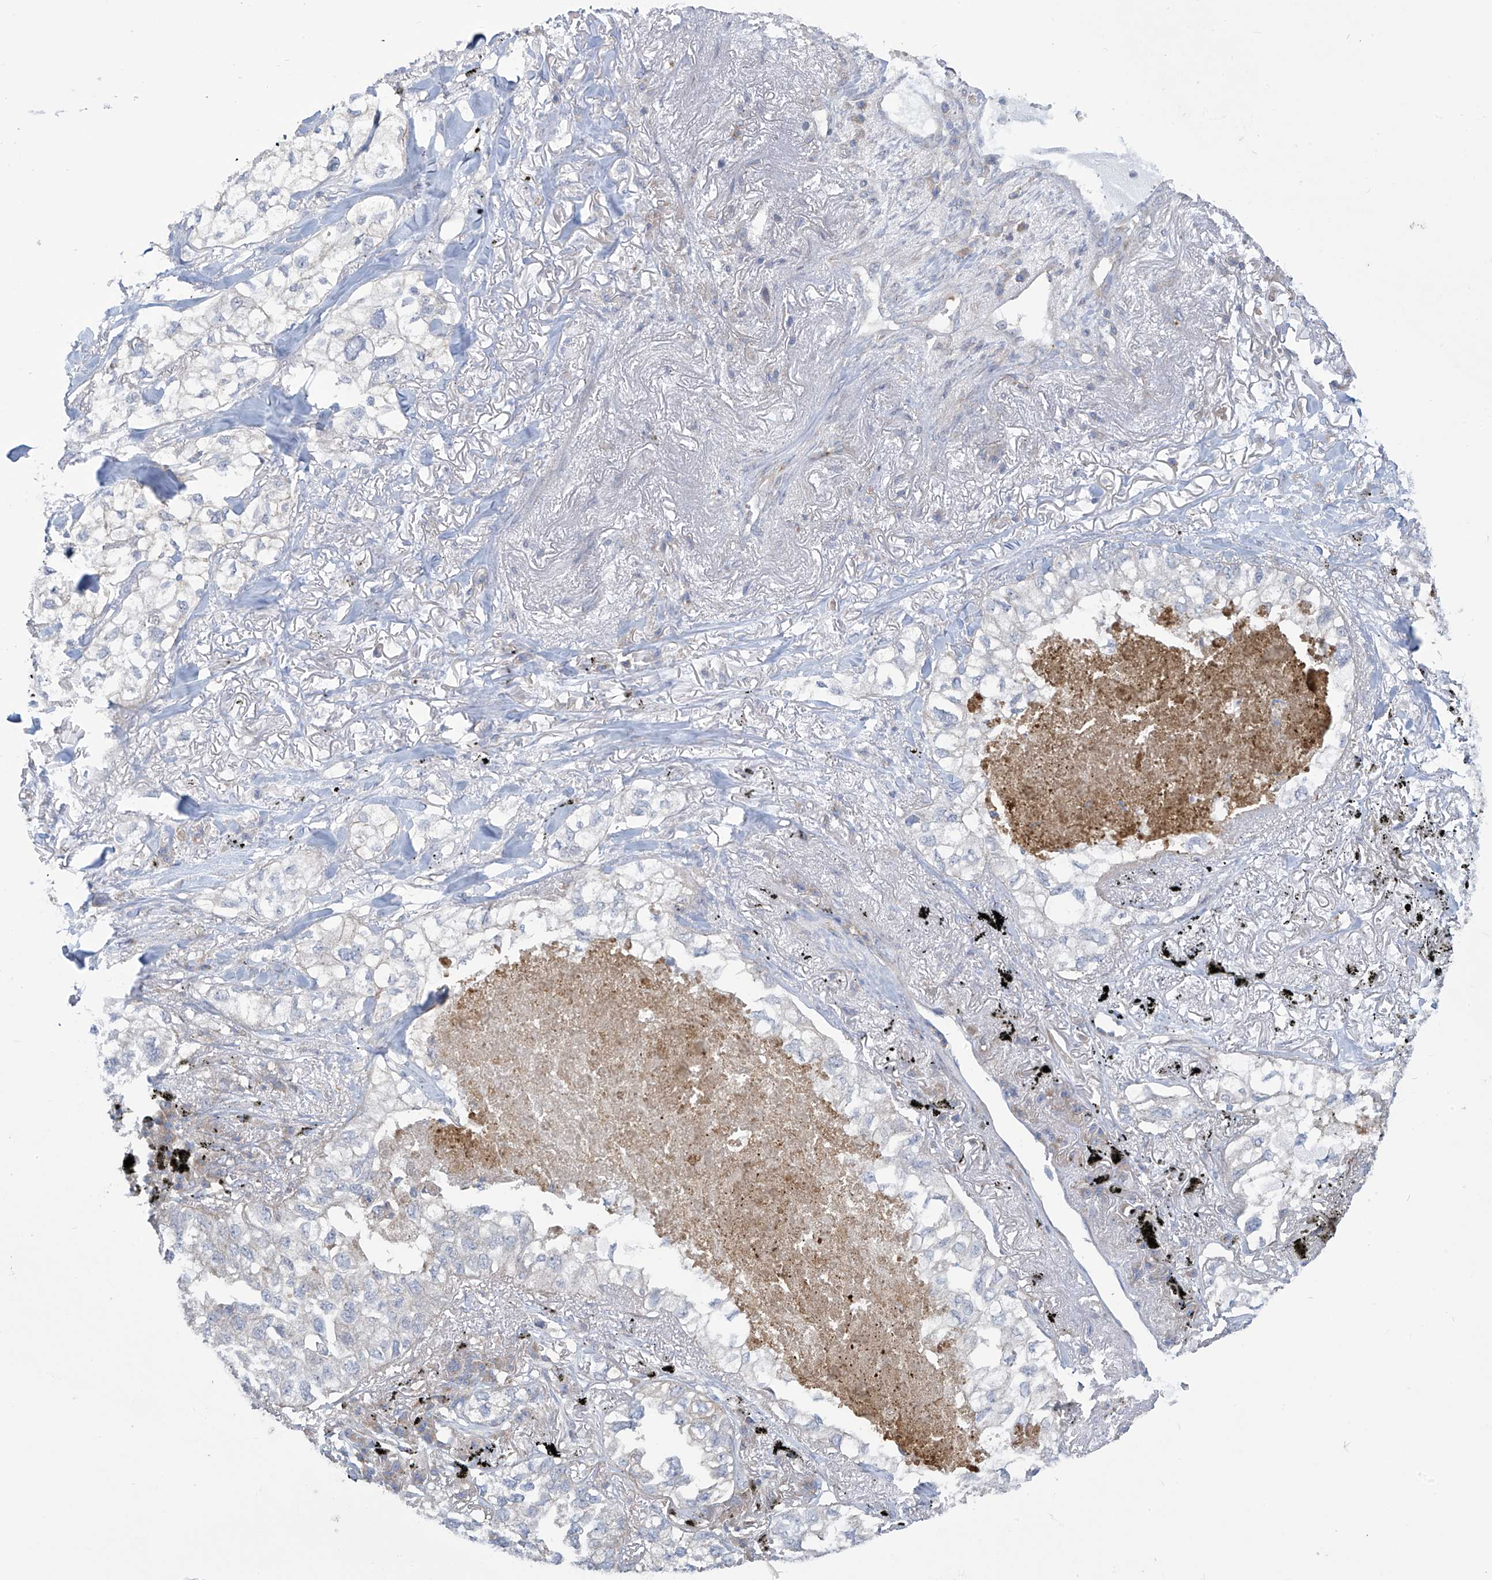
{"staining": {"intensity": "negative", "quantity": "none", "location": "none"}, "tissue": "lung cancer", "cell_type": "Tumor cells", "image_type": "cancer", "snomed": [{"axis": "morphology", "description": "Adenocarcinoma, NOS"}, {"axis": "topography", "description": "Lung"}], "caption": "Immunohistochemistry photomicrograph of human lung adenocarcinoma stained for a protein (brown), which shows no expression in tumor cells.", "gene": "ADAT2", "patient": {"sex": "male", "age": 65}}